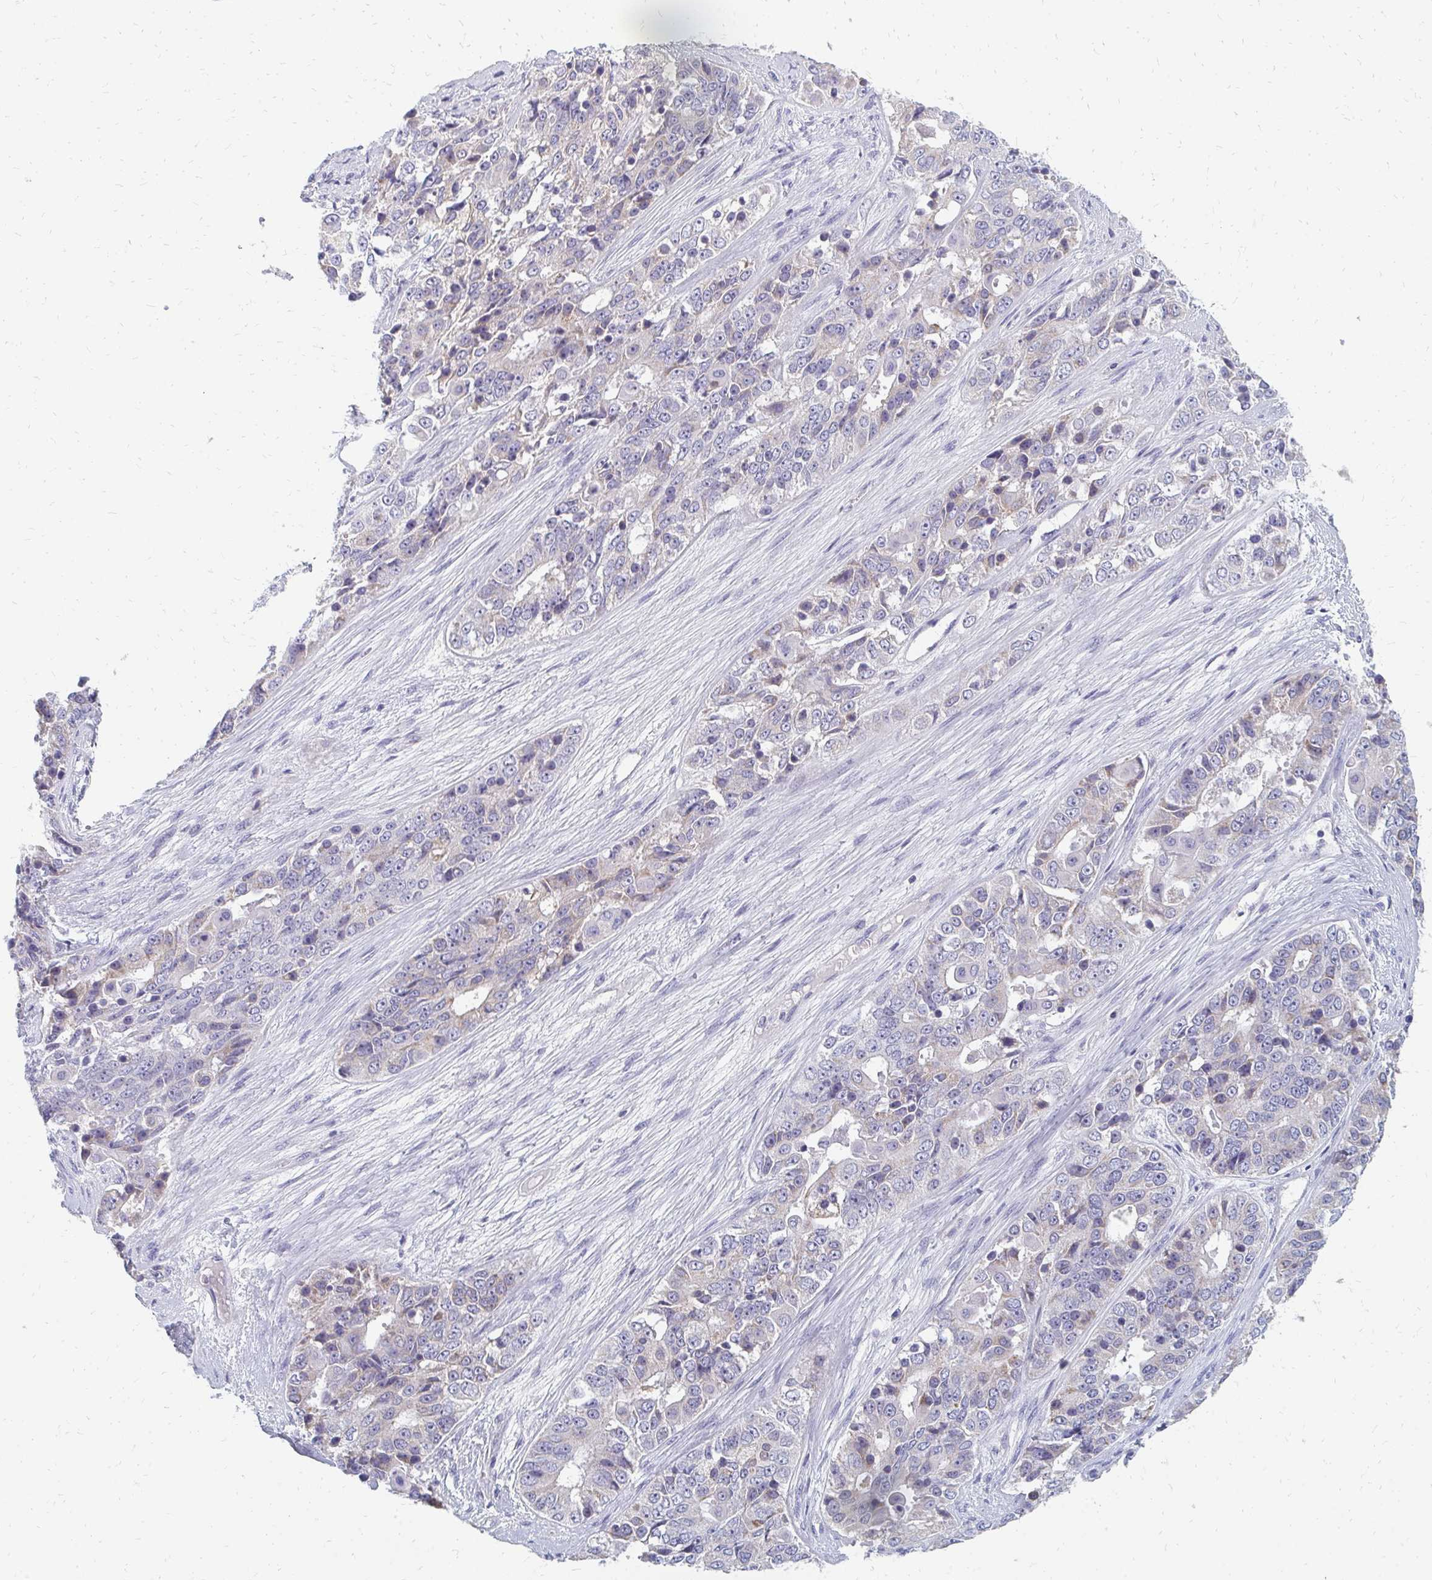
{"staining": {"intensity": "weak", "quantity": "<25%", "location": "cytoplasmic/membranous"}, "tissue": "ovarian cancer", "cell_type": "Tumor cells", "image_type": "cancer", "snomed": [{"axis": "morphology", "description": "Carcinoma, endometroid"}, {"axis": "topography", "description": "Ovary"}], "caption": "Ovarian cancer stained for a protein using immunohistochemistry exhibits no staining tumor cells.", "gene": "OR10V1", "patient": {"sex": "female", "age": 51}}